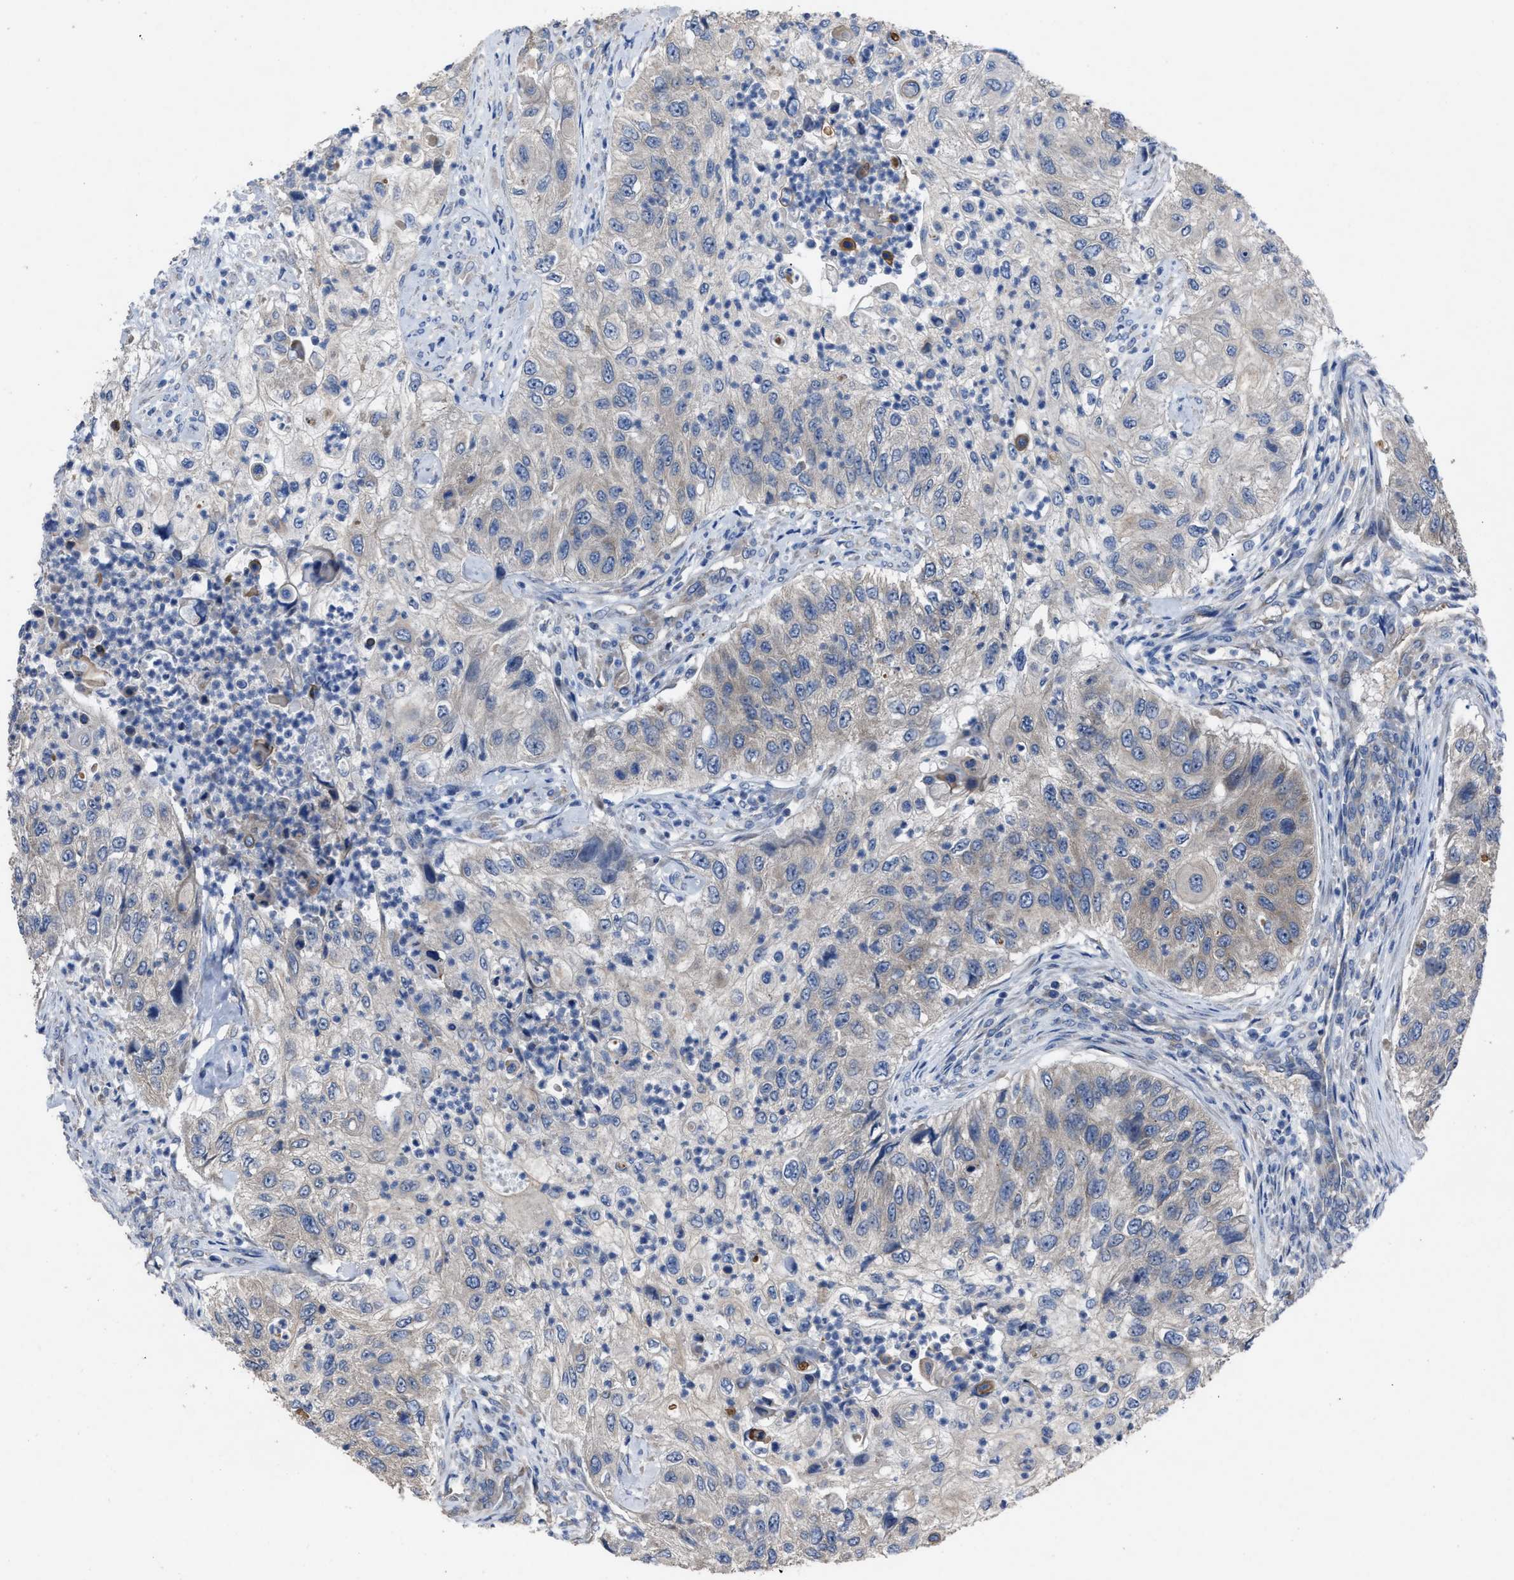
{"staining": {"intensity": "weak", "quantity": "<25%", "location": "cytoplasmic/membranous"}, "tissue": "urothelial cancer", "cell_type": "Tumor cells", "image_type": "cancer", "snomed": [{"axis": "morphology", "description": "Urothelial carcinoma, High grade"}, {"axis": "topography", "description": "Urinary bladder"}], "caption": "Tumor cells show no significant staining in high-grade urothelial carcinoma.", "gene": "UPF1", "patient": {"sex": "female", "age": 60}}